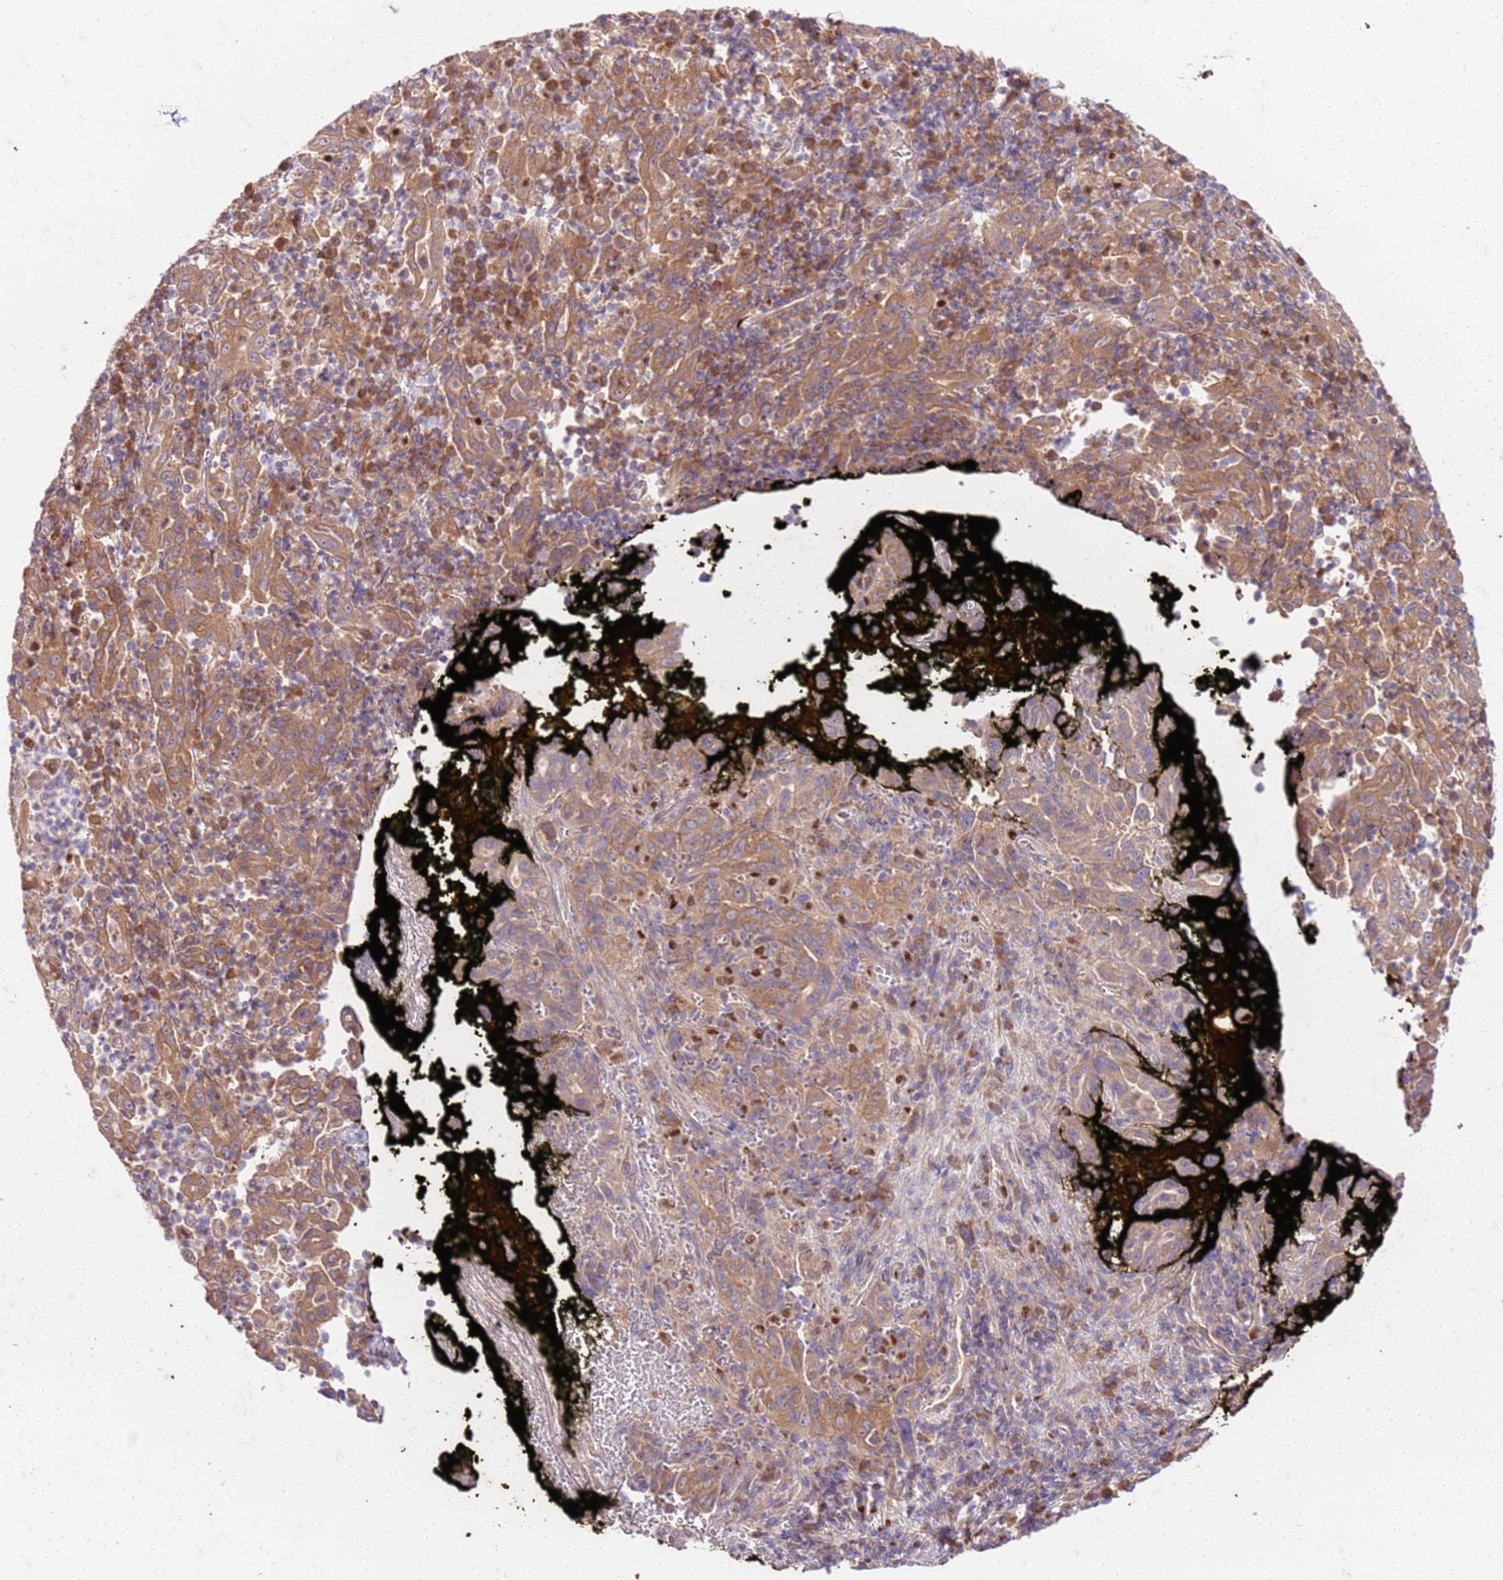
{"staining": {"intensity": "moderate", "quantity": ">75%", "location": "cytoplasmic/membranous"}, "tissue": "pancreatic cancer", "cell_type": "Tumor cells", "image_type": "cancer", "snomed": [{"axis": "morphology", "description": "Adenocarcinoma, NOS"}, {"axis": "topography", "description": "Pancreas"}], "caption": "A high-resolution image shows IHC staining of pancreatic adenocarcinoma, which displays moderate cytoplasmic/membranous expression in approximately >75% of tumor cells. (brown staining indicates protein expression, while blue staining denotes nuclei).", "gene": "OSBP", "patient": {"sex": "male", "age": 63}}